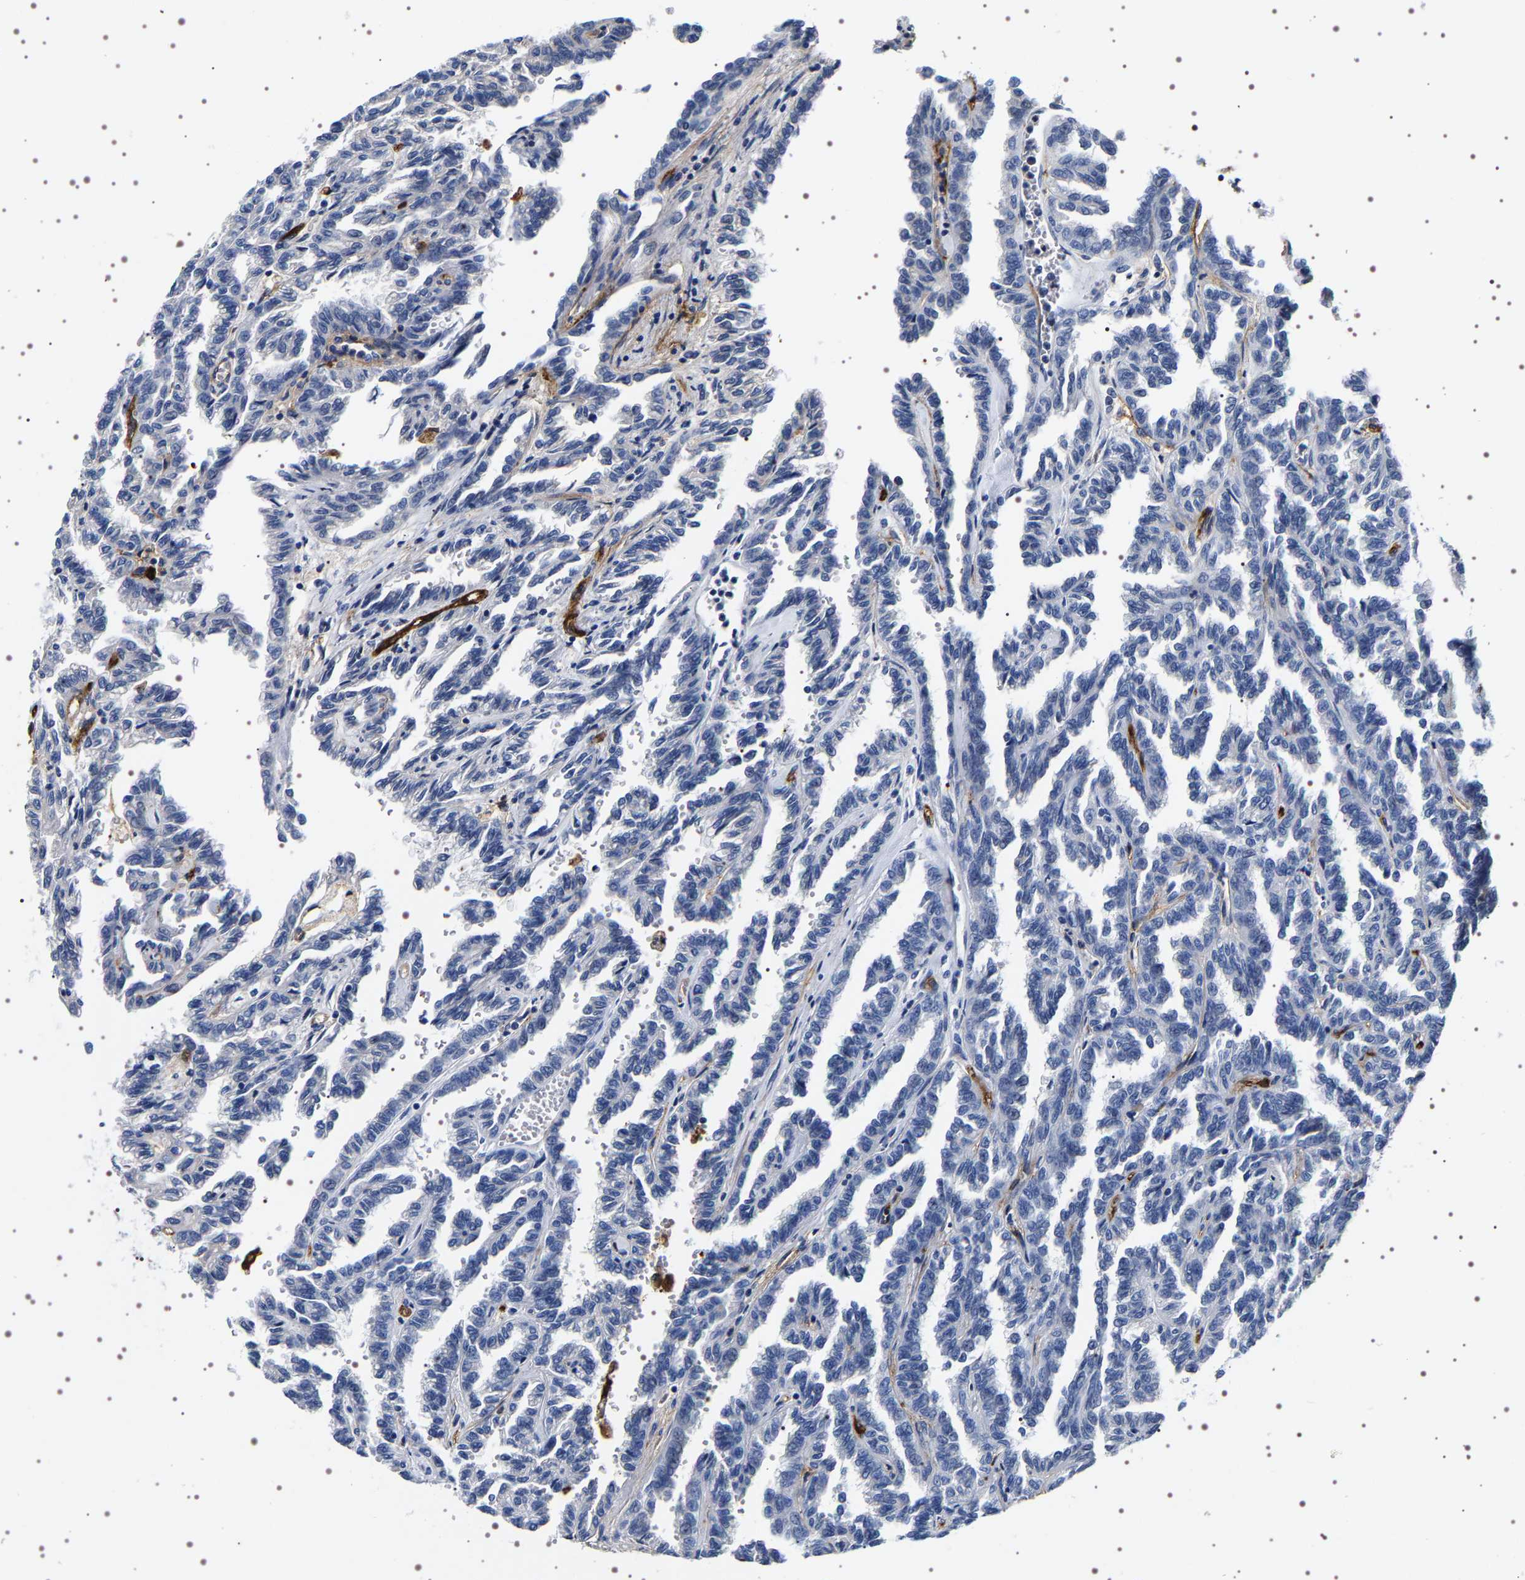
{"staining": {"intensity": "negative", "quantity": "none", "location": "none"}, "tissue": "renal cancer", "cell_type": "Tumor cells", "image_type": "cancer", "snomed": [{"axis": "morphology", "description": "Inflammation, NOS"}, {"axis": "morphology", "description": "Adenocarcinoma, NOS"}, {"axis": "topography", "description": "Kidney"}], "caption": "Human renal cancer stained for a protein using IHC reveals no staining in tumor cells.", "gene": "ALPL", "patient": {"sex": "male", "age": 68}}